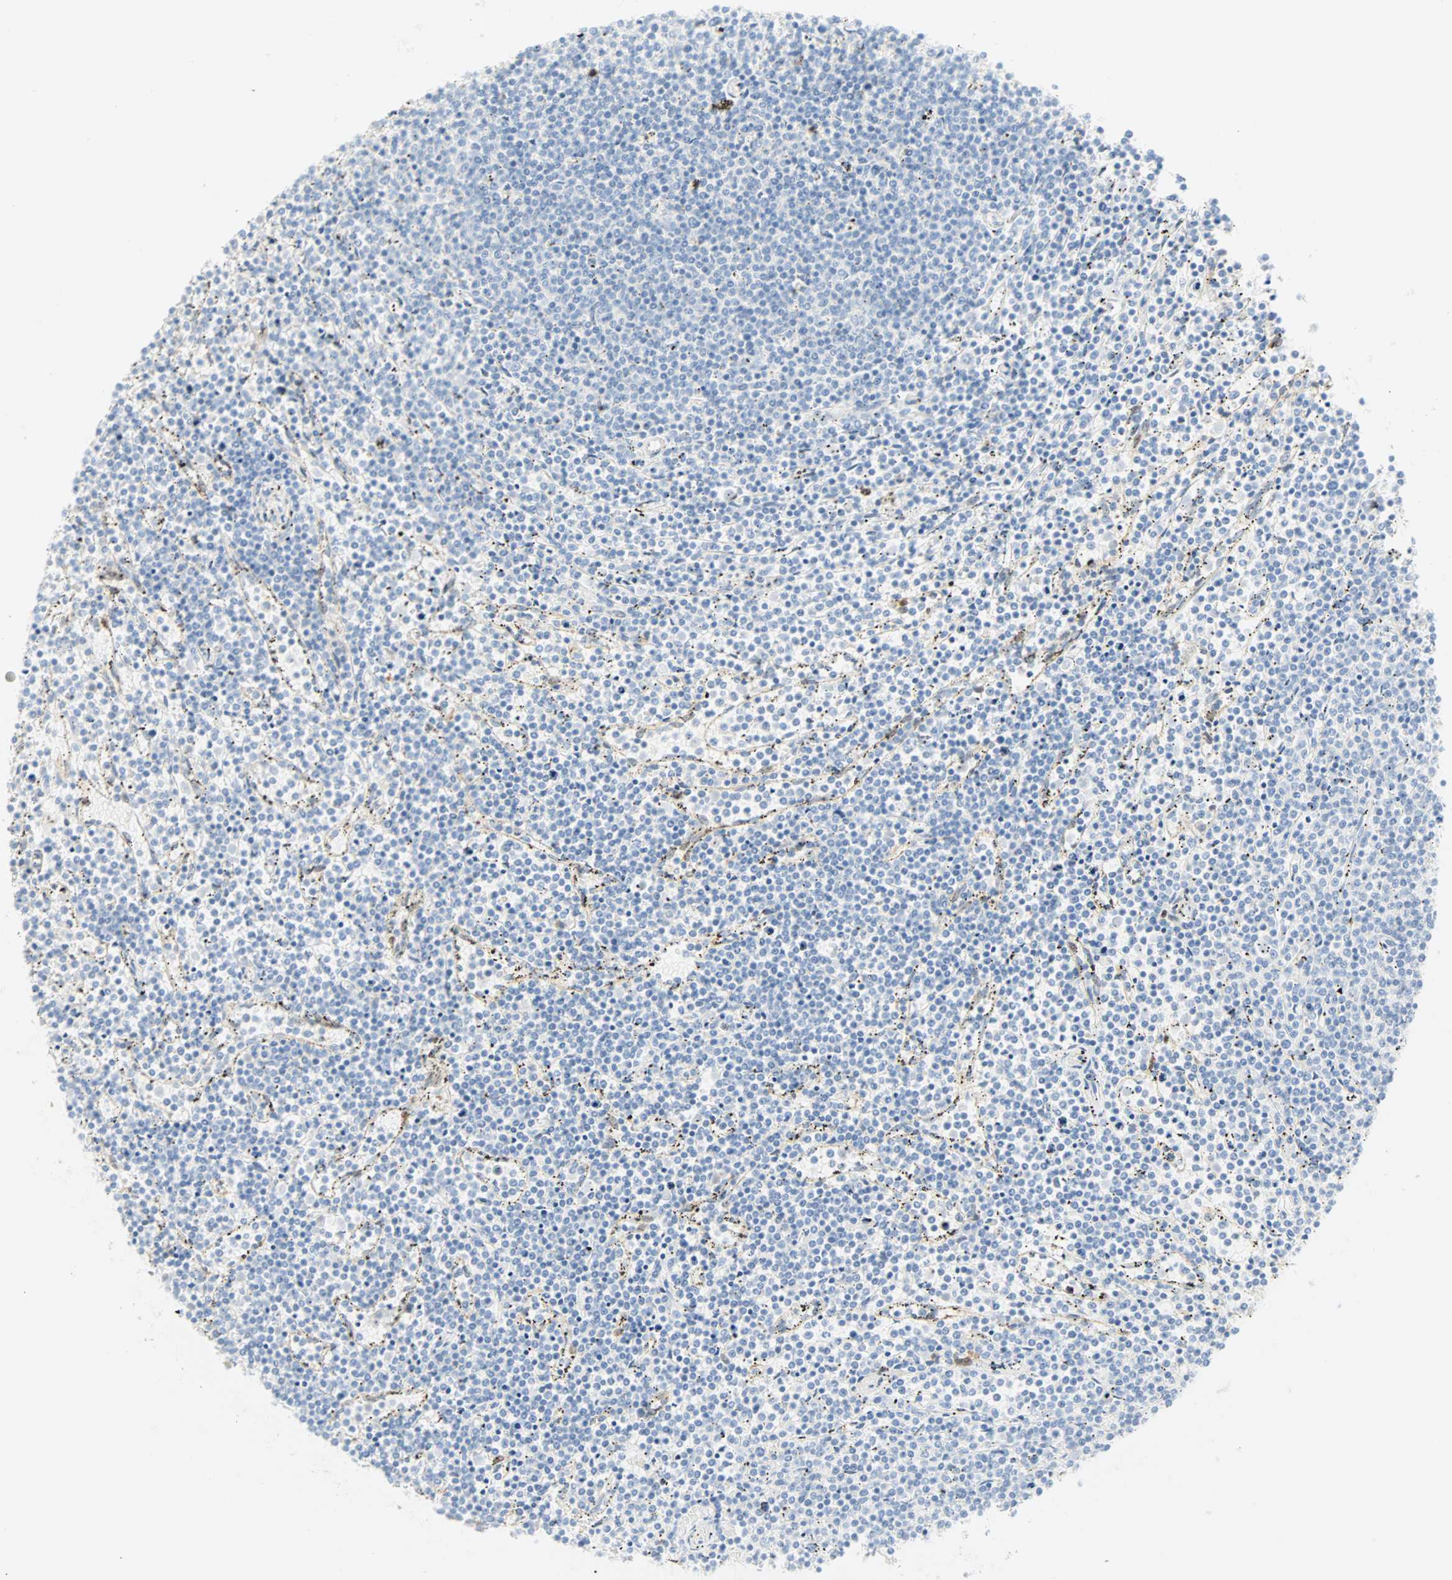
{"staining": {"intensity": "negative", "quantity": "none", "location": "none"}, "tissue": "lymphoma", "cell_type": "Tumor cells", "image_type": "cancer", "snomed": [{"axis": "morphology", "description": "Malignant lymphoma, non-Hodgkin's type, Low grade"}, {"axis": "topography", "description": "Spleen"}], "caption": "Immunohistochemistry image of neoplastic tissue: lymphoma stained with DAB (3,3'-diaminobenzidine) reveals no significant protein positivity in tumor cells.", "gene": "SELENBP1", "patient": {"sex": "female", "age": 50}}